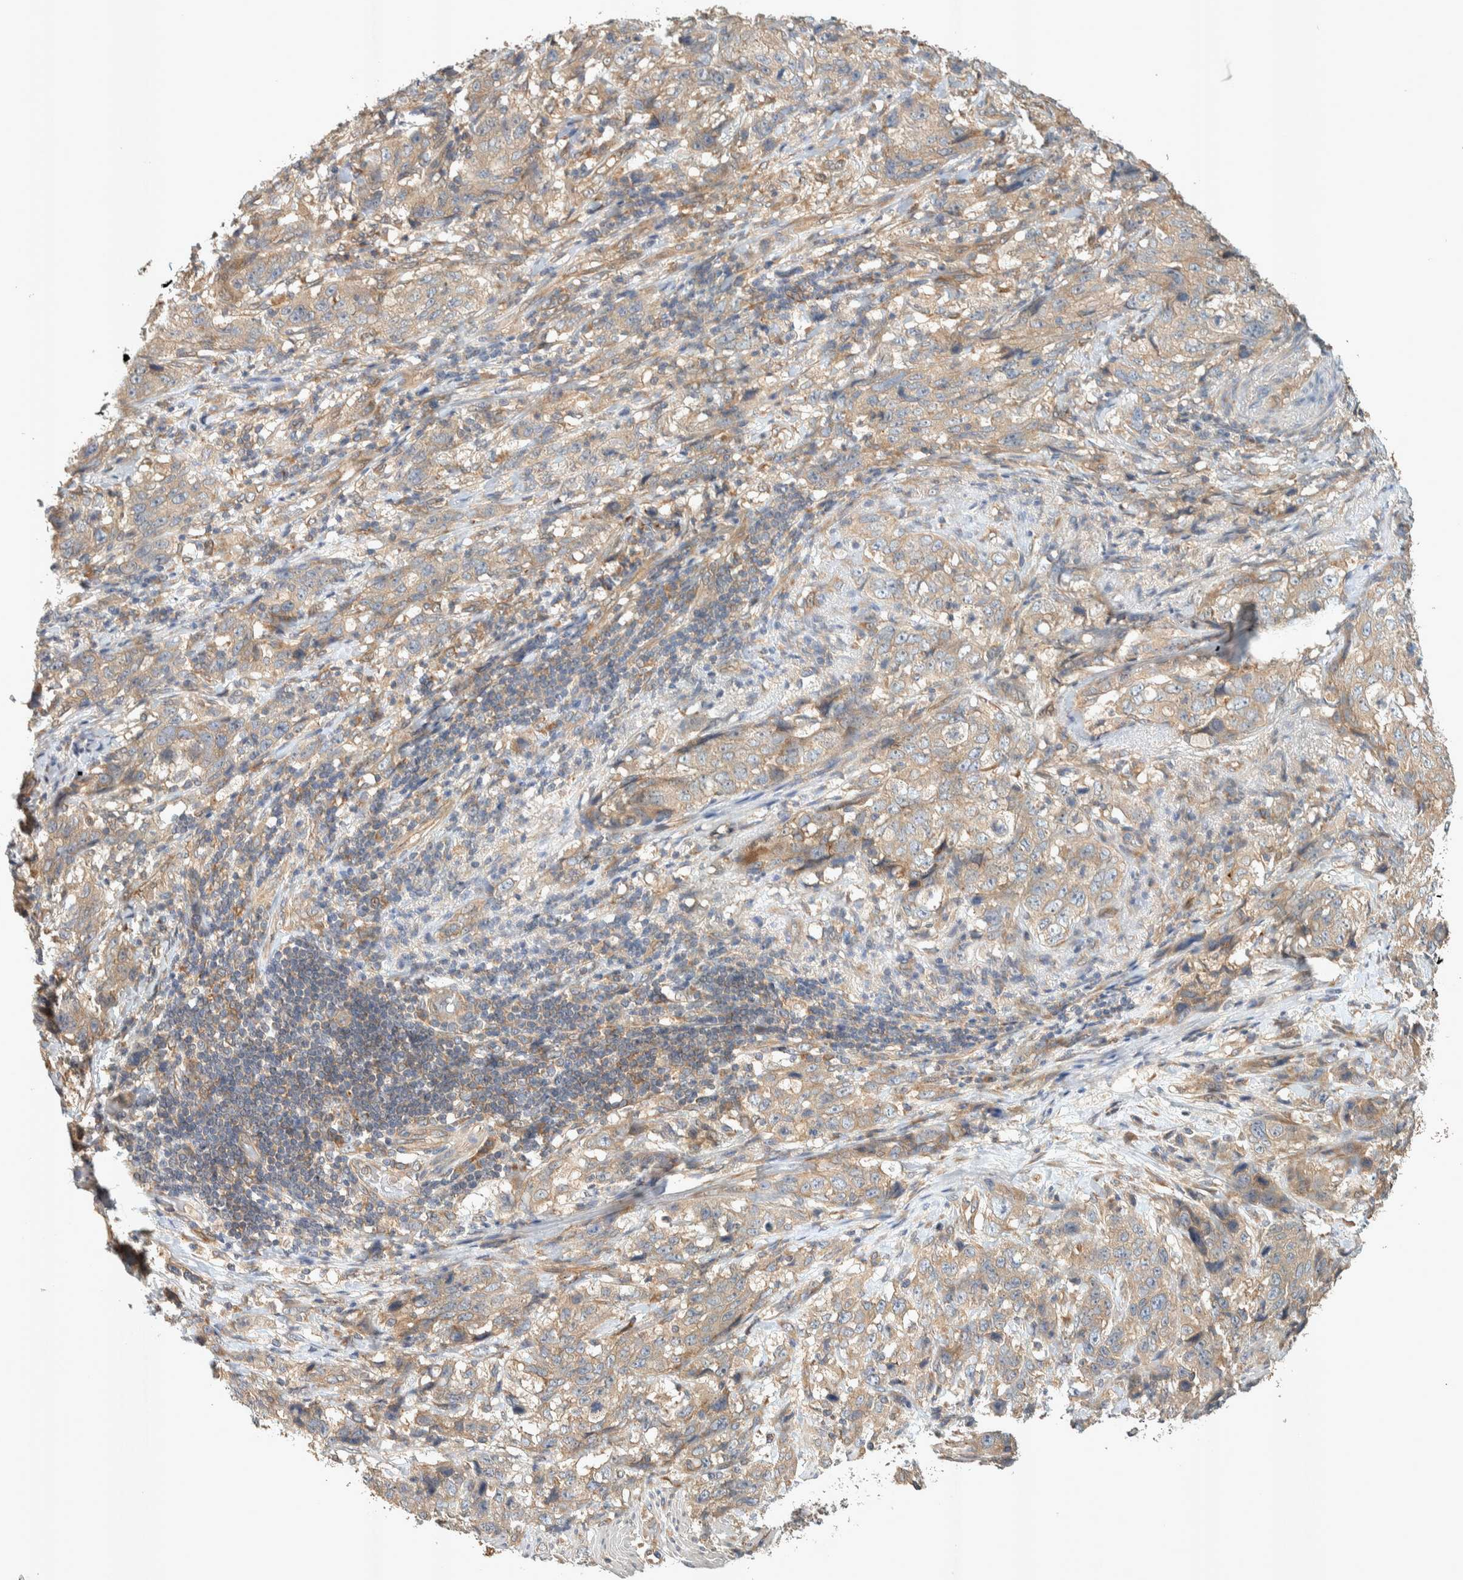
{"staining": {"intensity": "weak", "quantity": "25%-75%", "location": "cytoplasmic/membranous"}, "tissue": "stomach cancer", "cell_type": "Tumor cells", "image_type": "cancer", "snomed": [{"axis": "morphology", "description": "Adenocarcinoma, NOS"}, {"axis": "topography", "description": "Stomach"}], "caption": "An immunohistochemistry (IHC) photomicrograph of neoplastic tissue is shown. Protein staining in brown shows weak cytoplasmic/membranous positivity in stomach cancer (adenocarcinoma) within tumor cells.", "gene": "PXK", "patient": {"sex": "male", "age": 48}}